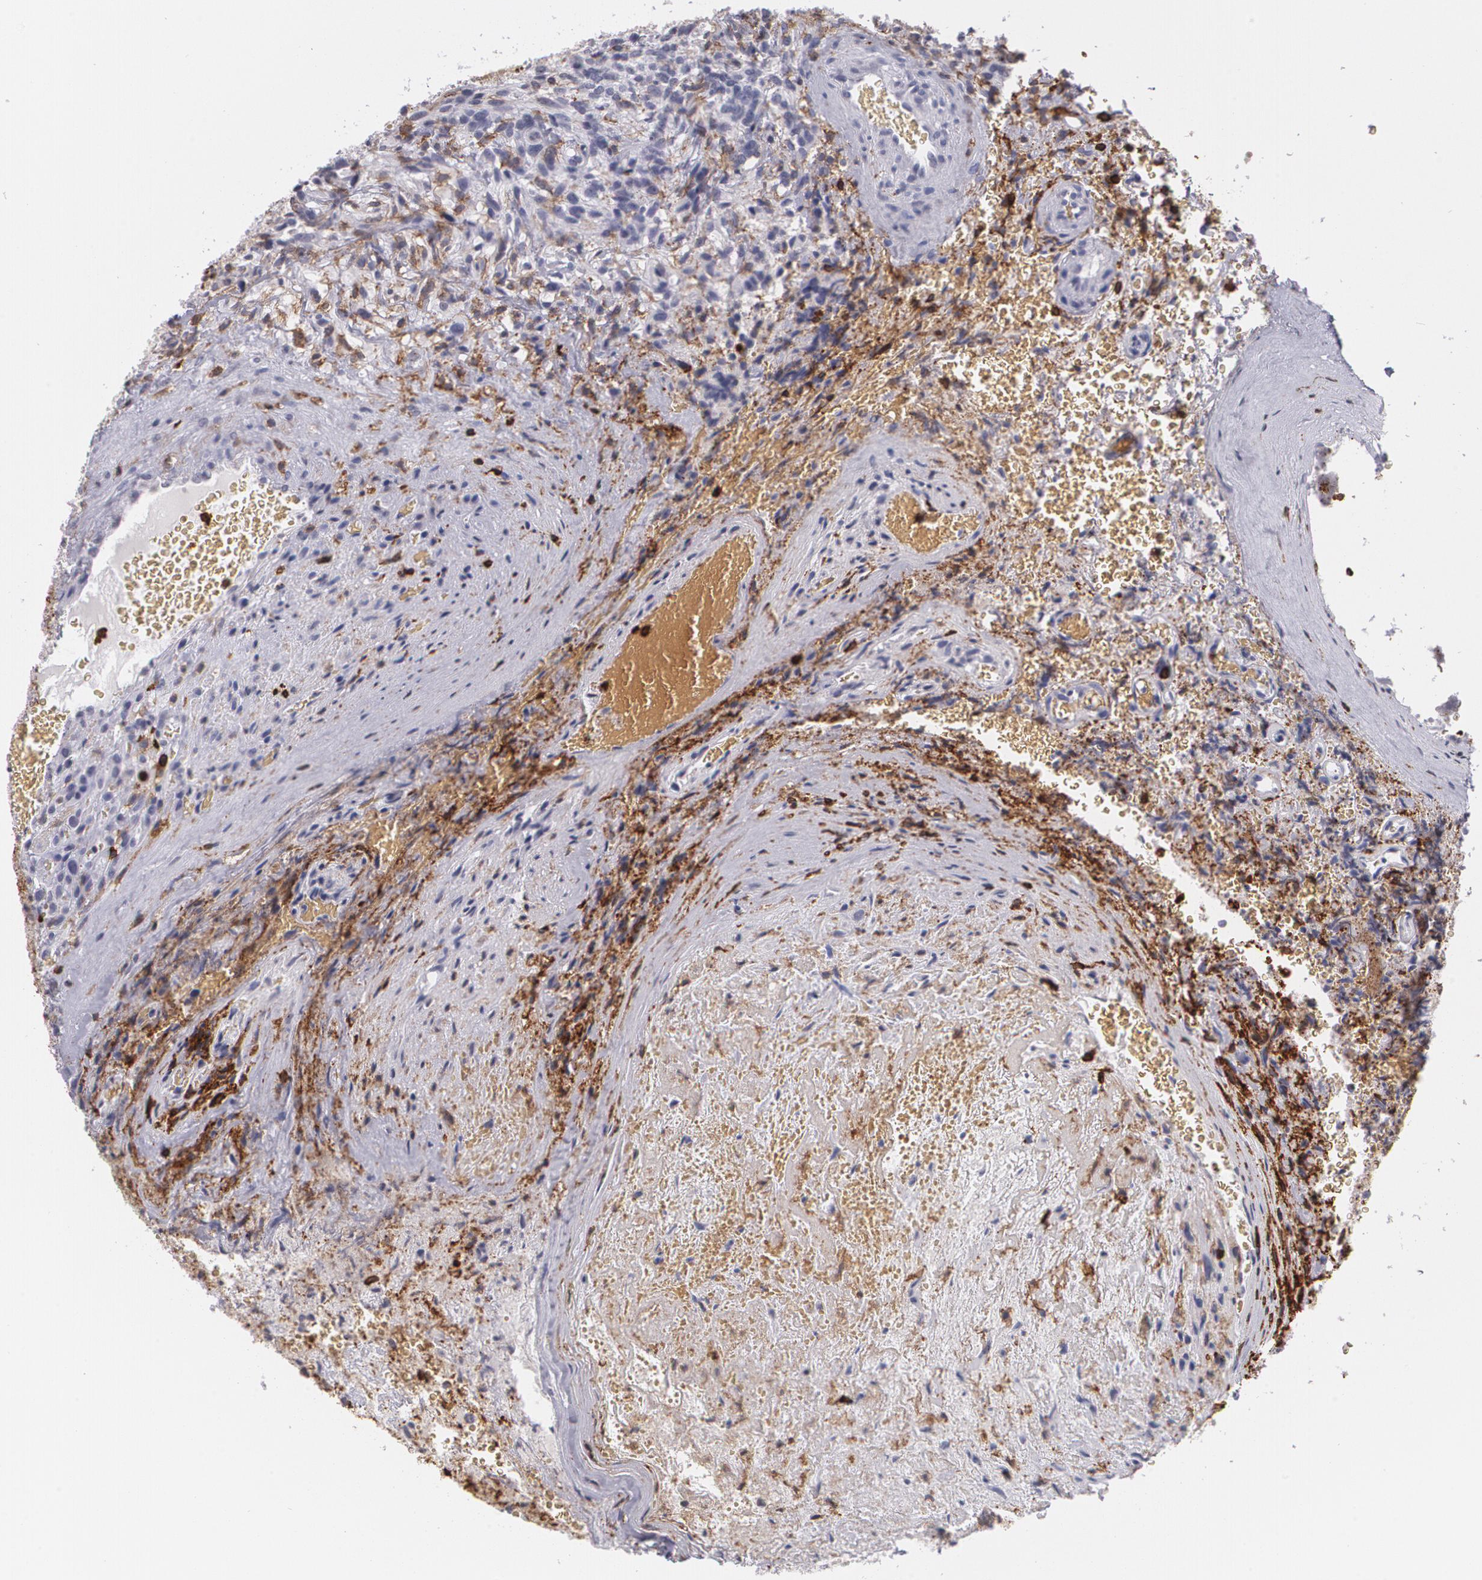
{"staining": {"intensity": "negative", "quantity": "none", "location": "none"}, "tissue": "glioma", "cell_type": "Tumor cells", "image_type": "cancer", "snomed": [{"axis": "morphology", "description": "Normal tissue, NOS"}, {"axis": "morphology", "description": "Glioma, malignant, High grade"}, {"axis": "topography", "description": "Cerebral cortex"}], "caption": "Glioma stained for a protein using immunohistochemistry (IHC) displays no expression tumor cells.", "gene": "PTPRC", "patient": {"sex": "male", "age": 75}}